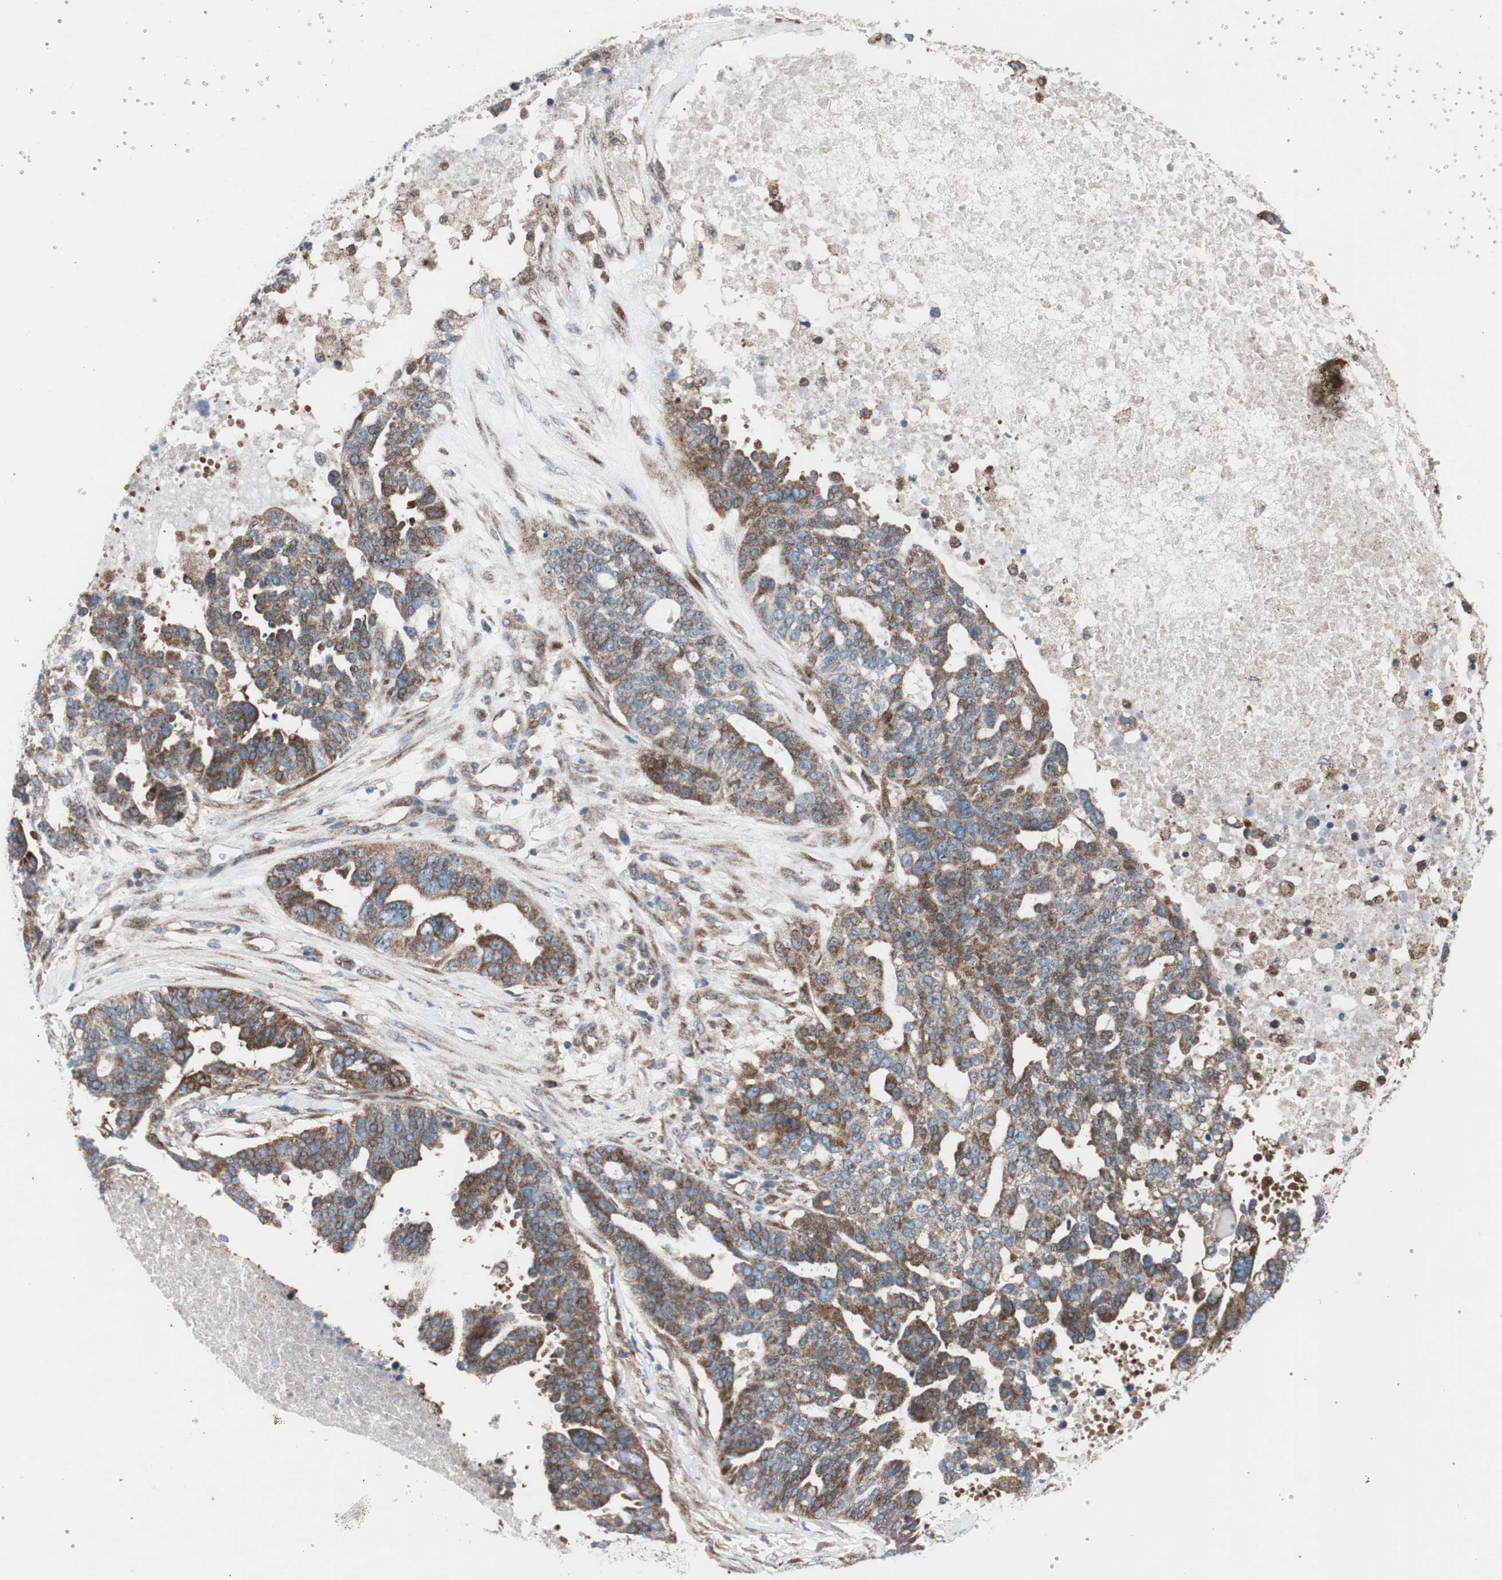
{"staining": {"intensity": "moderate", "quantity": ">75%", "location": "cytoplasmic/membranous"}, "tissue": "ovarian cancer", "cell_type": "Tumor cells", "image_type": "cancer", "snomed": [{"axis": "morphology", "description": "Cystadenocarcinoma, serous, NOS"}, {"axis": "topography", "description": "Ovary"}], "caption": "This micrograph displays immunohistochemistry staining of ovarian cancer, with medium moderate cytoplasmic/membranous staining in about >75% of tumor cells.", "gene": "CCL14", "patient": {"sex": "female", "age": 59}}